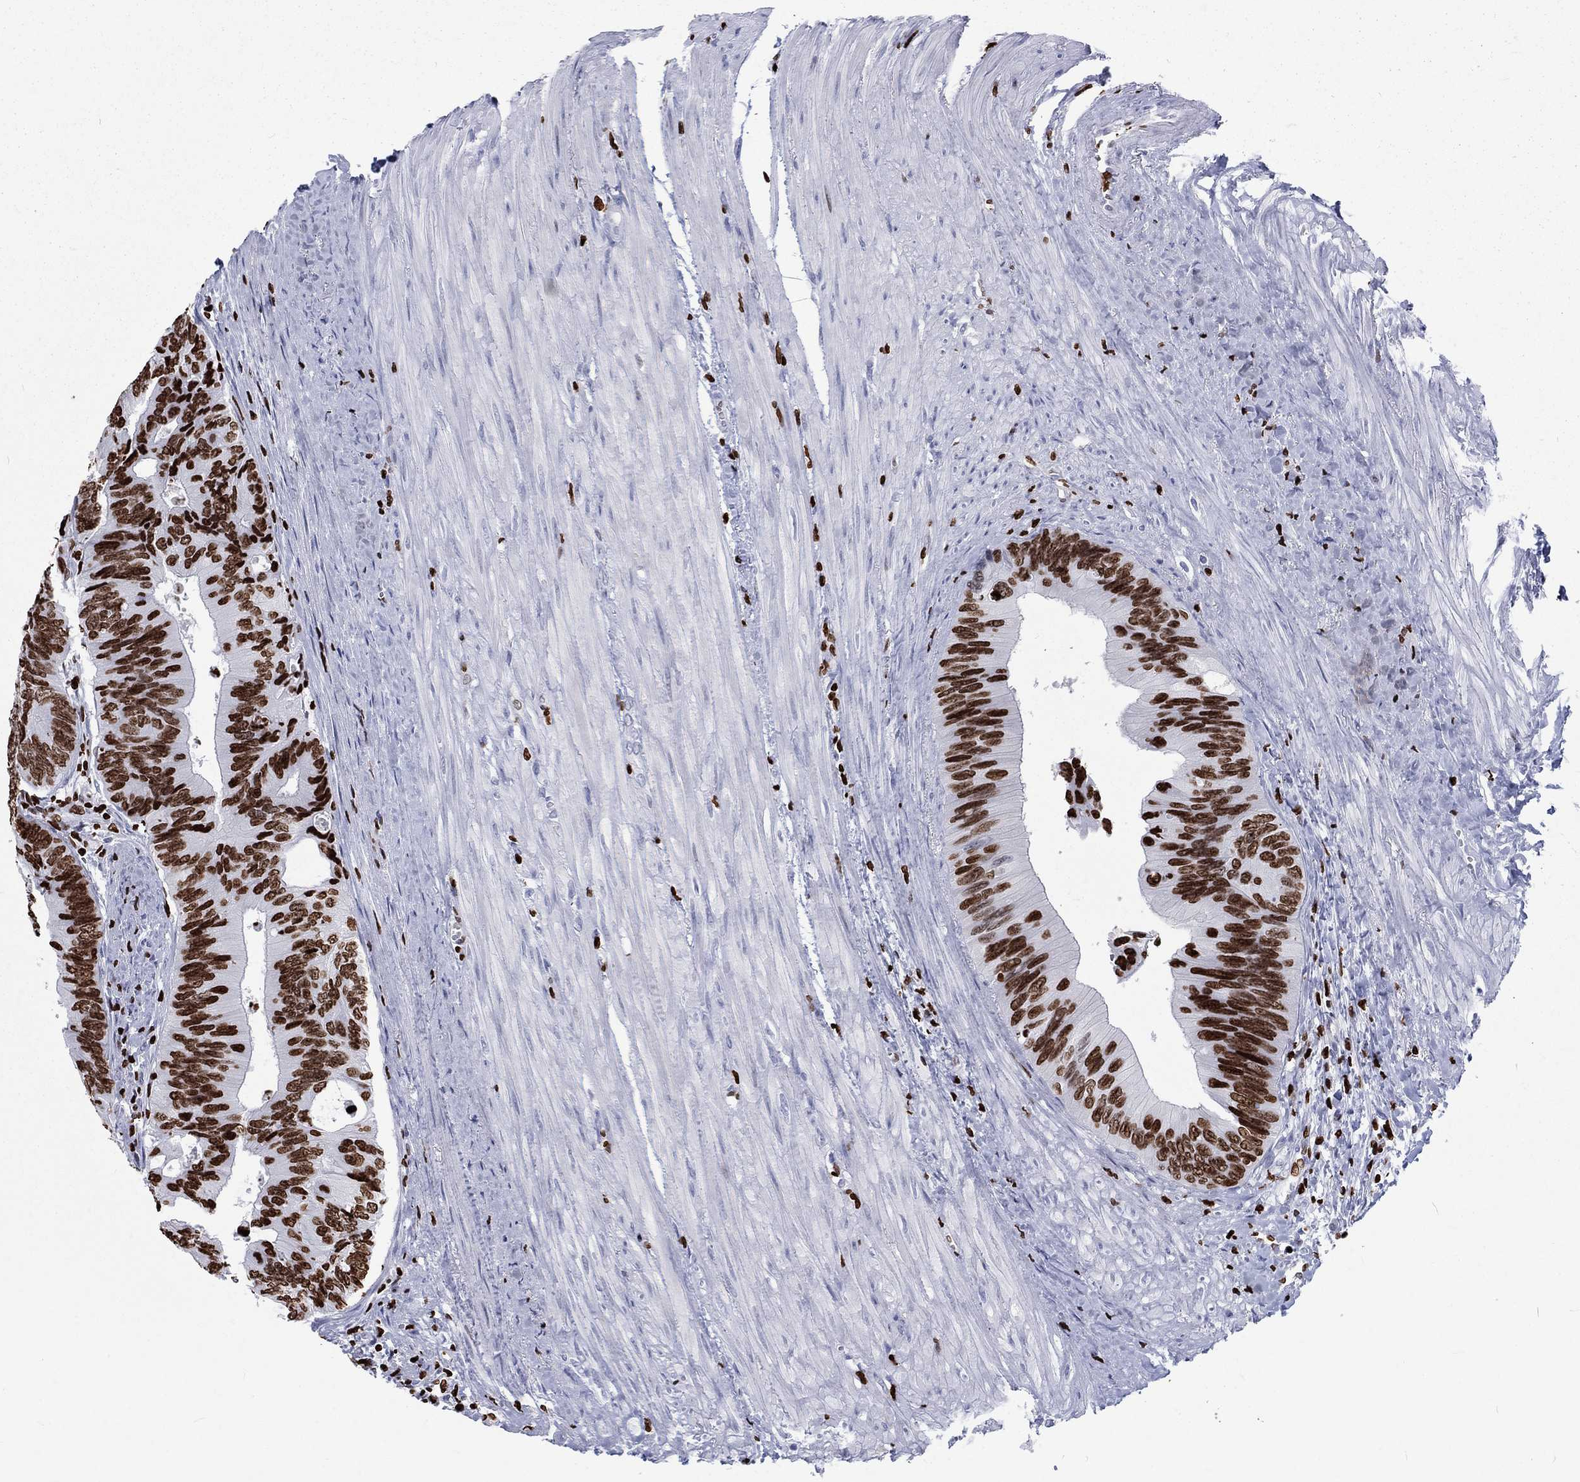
{"staining": {"intensity": "strong", "quantity": ">75%", "location": "nuclear"}, "tissue": "colorectal cancer", "cell_type": "Tumor cells", "image_type": "cancer", "snomed": [{"axis": "morphology", "description": "Normal tissue, NOS"}, {"axis": "morphology", "description": "Adenocarcinoma, NOS"}, {"axis": "topography", "description": "Colon"}], "caption": "Immunohistochemical staining of colorectal adenocarcinoma shows high levels of strong nuclear positivity in approximately >75% of tumor cells.", "gene": "H1-5", "patient": {"sex": "male", "age": 65}}